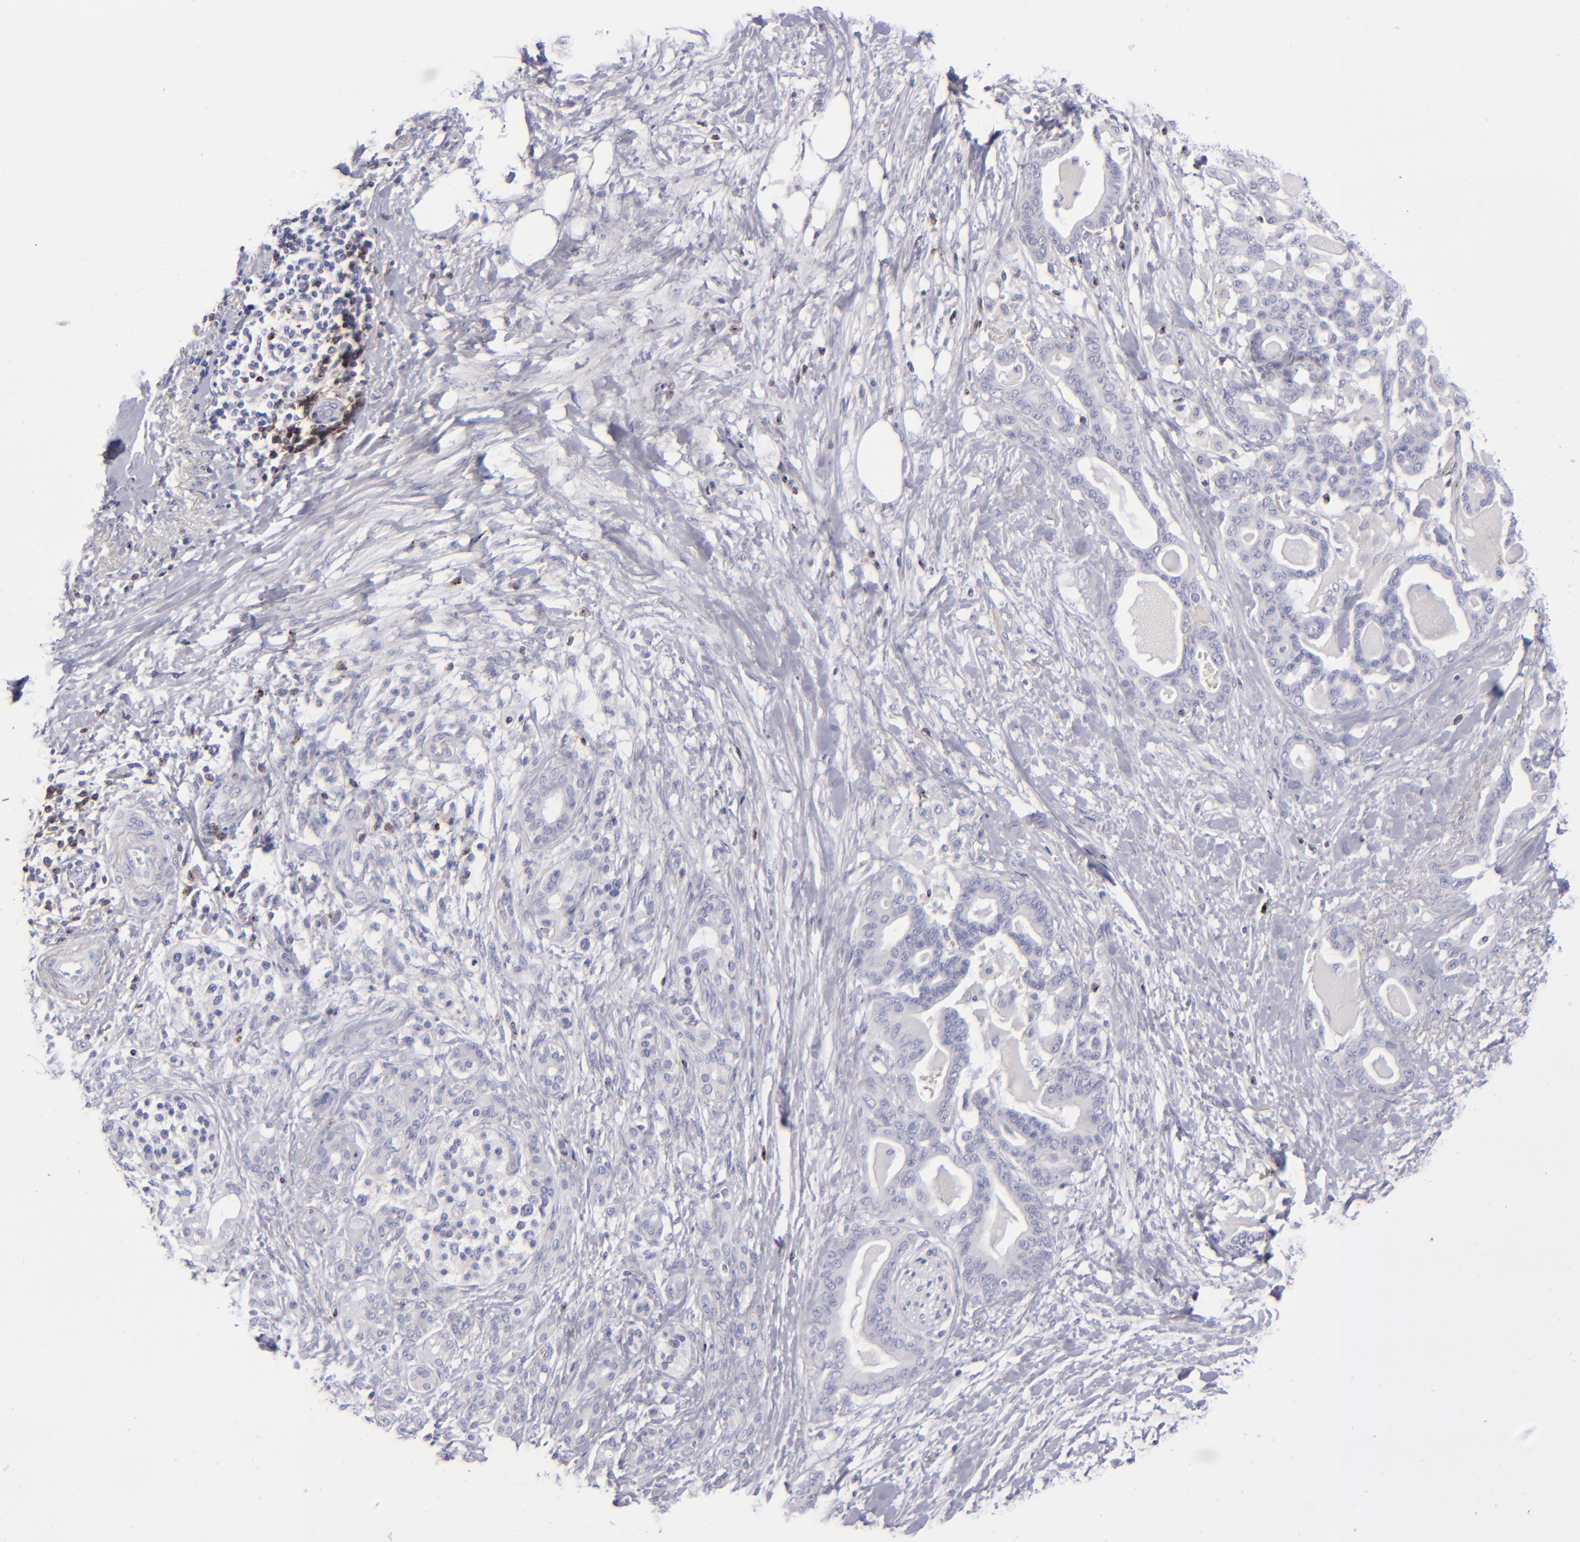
{"staining": {"intensity": "negative", "quantity": "none", "location": "none"}, "tissue": "pancreatic cancer", "cell_type": "Tumor cells", "image_type": "cancer", "snomed": [{"axis": "morphology", "description": "Adenocarcinoma, NOS"}, {"axis": "topography", "description": "Pancreas"}], "caption": "Human pancreatic cancer stained for a protein using immunohistochemistry exhibits no expression in tumor cells.", "gene": "CD2", "patient": {"sex": "male", "age": 63}}